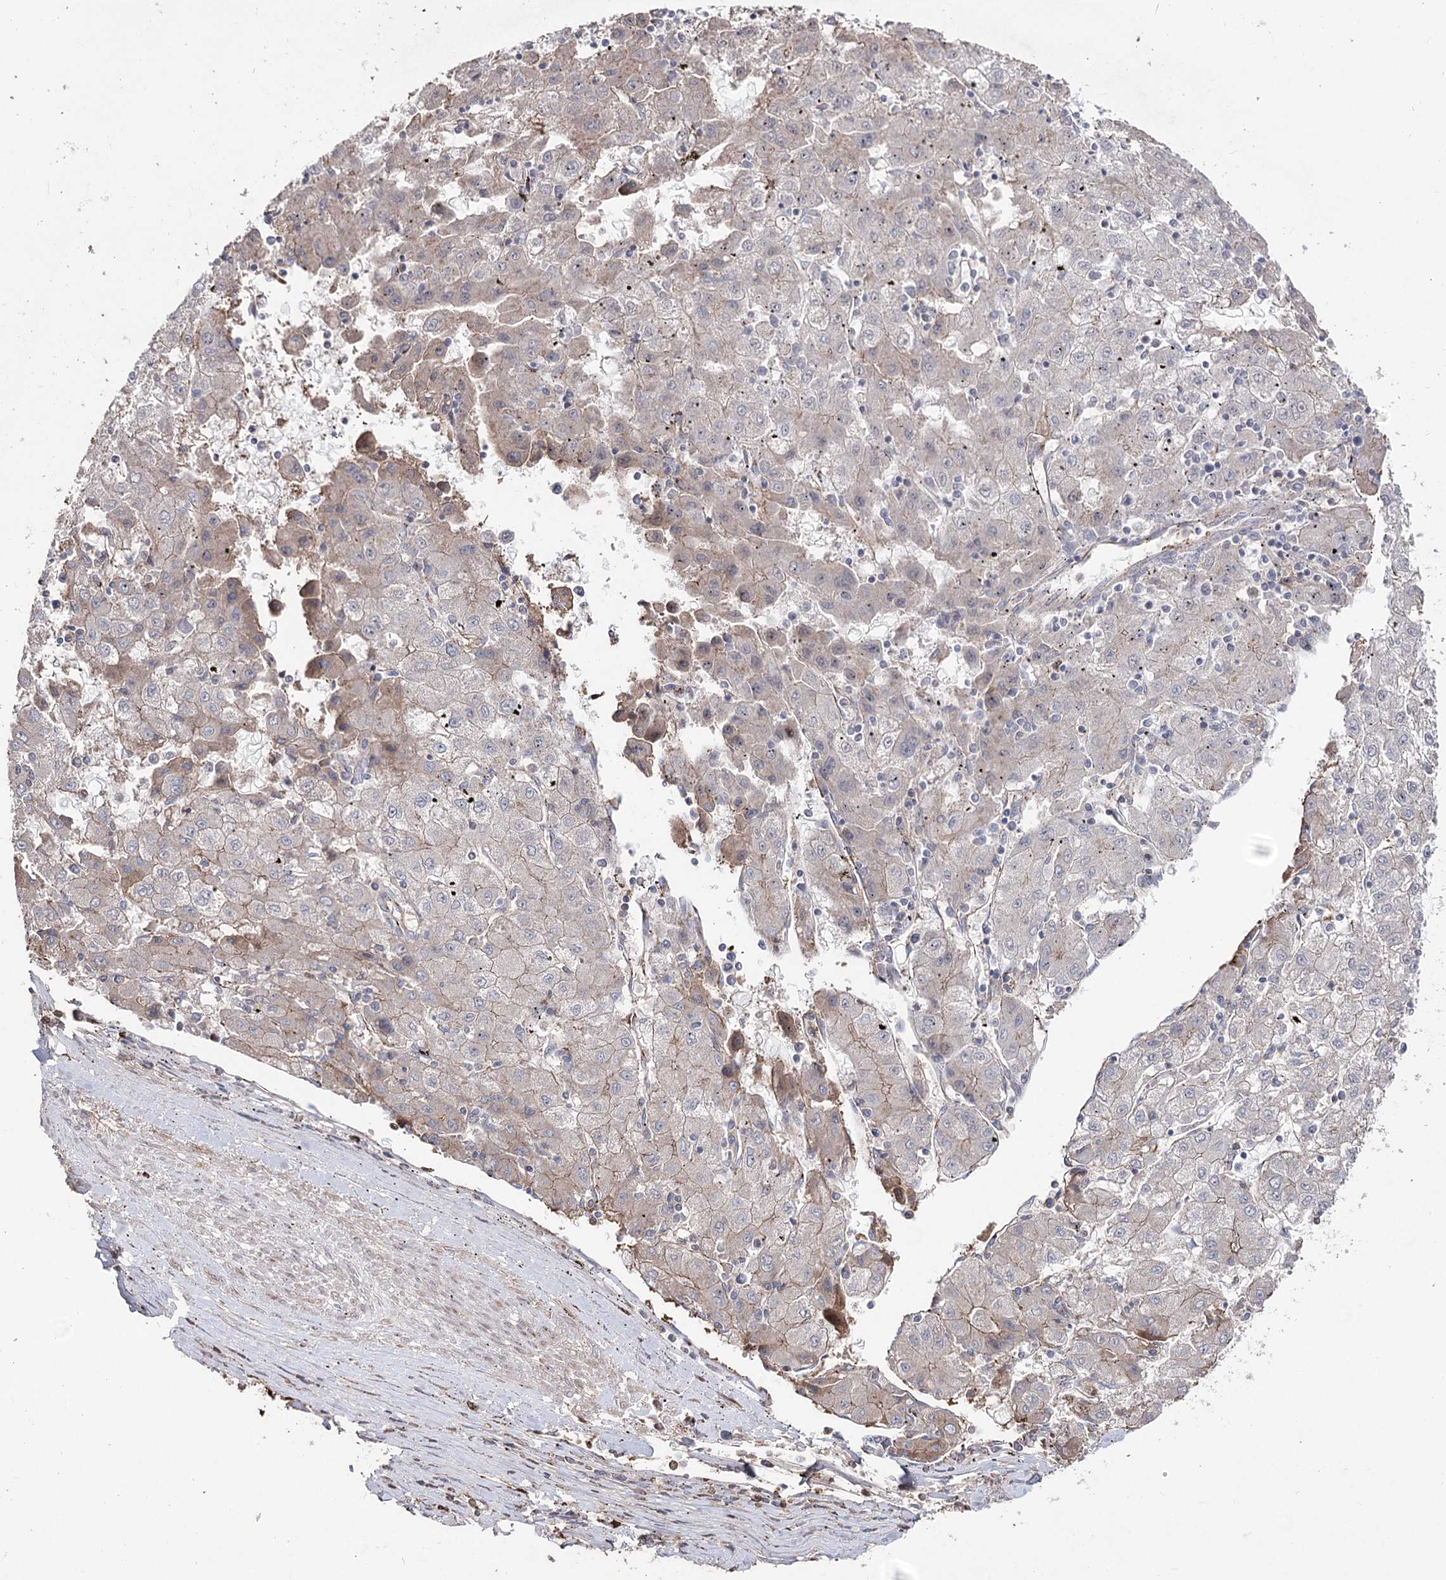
{"staining": {"intensity": "negative", "quantity": "none", "location": "none"}, "tissue": "liver cancer", "cell_type": "Tumor cells", "image_type": "cancer", "snomed": [{"axis": "morphology", "description": "Carcinoma, Hepatocellular, NOS"}, {"axis": "topography", "description": "Liver"}], "caption": "An image of liver cancer stained for a protein demonstrates no brown staining in tumor cells.", "gene": "ARHGAP20", "patient": {"sex": "male", "age": 72}}